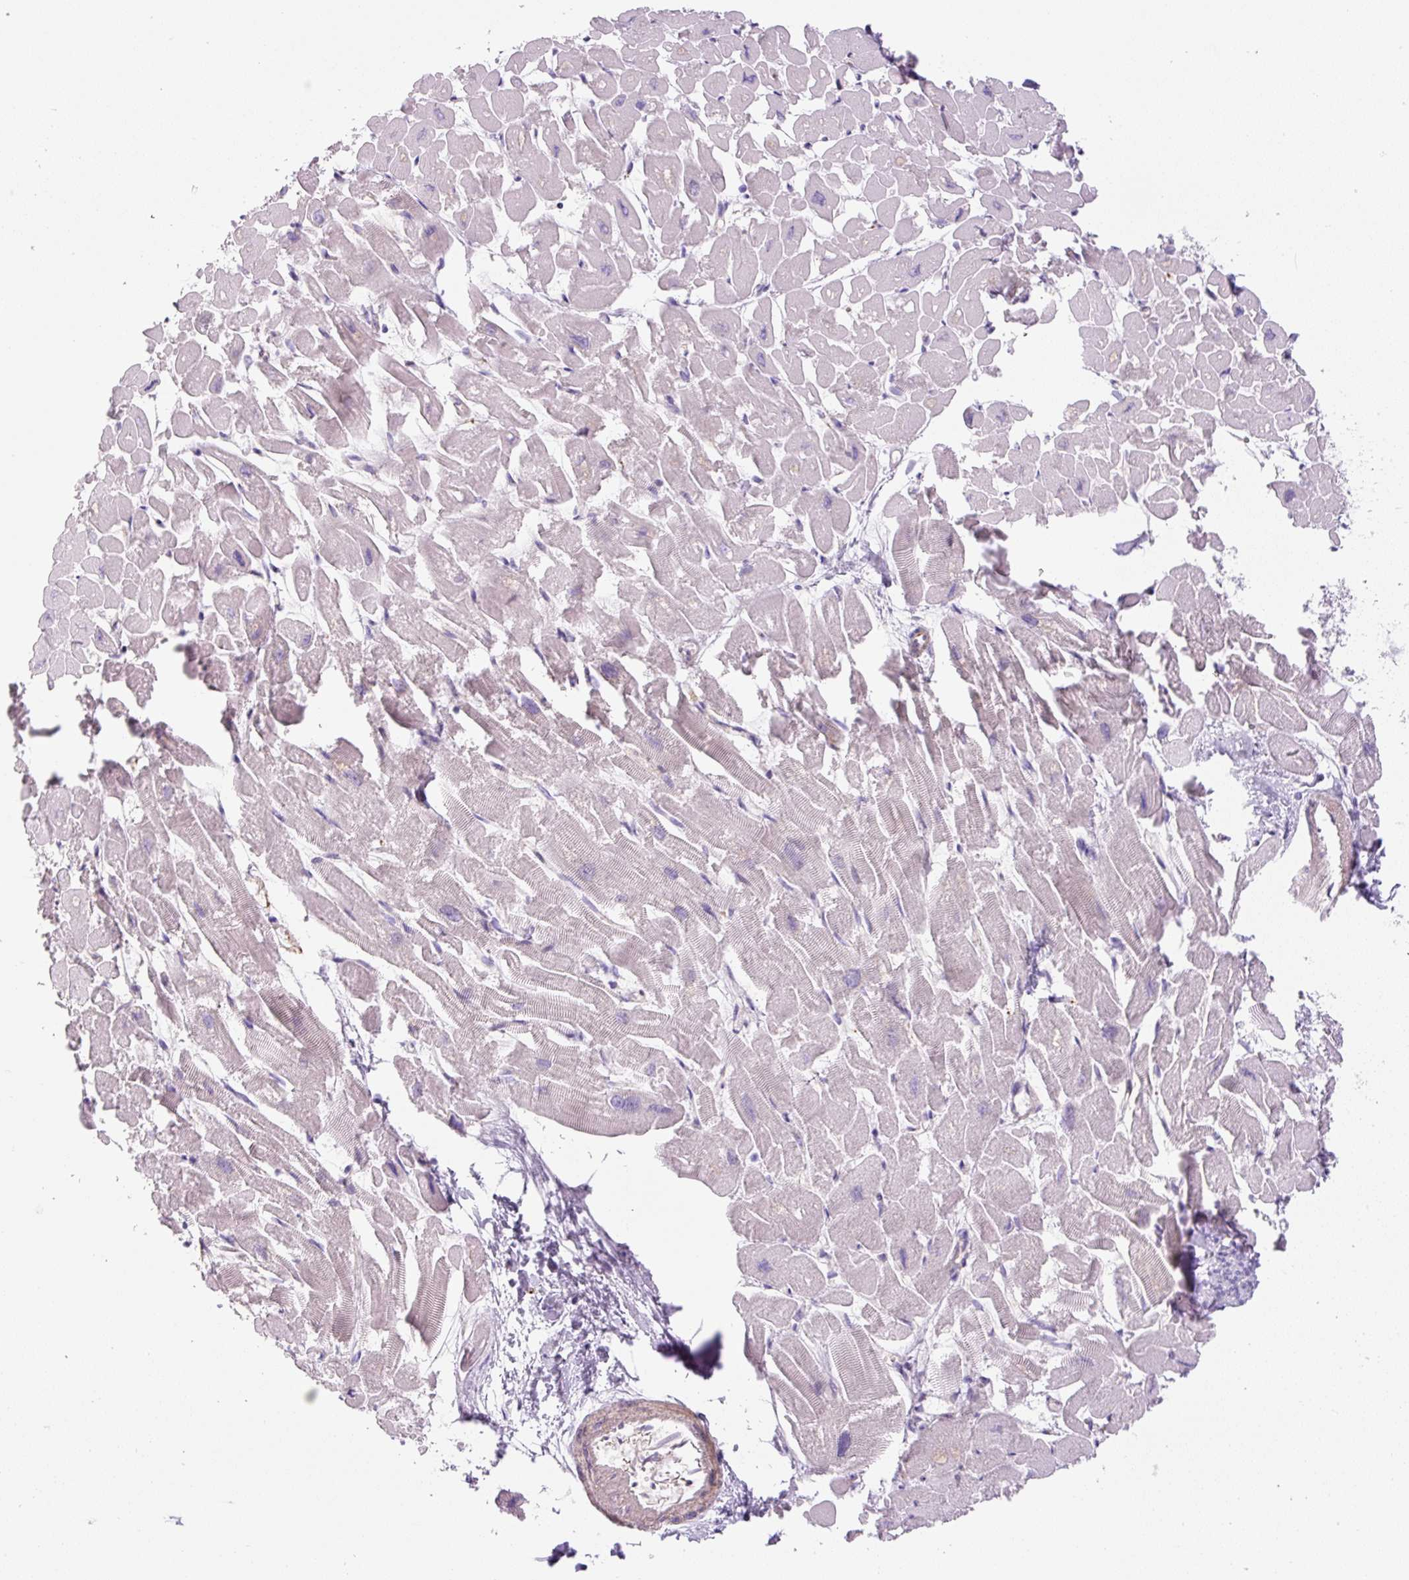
{"staining": {"intensity": "negative", "quantity": "none", "location": "none"}, "tissue": "heart muscle", "cell_type": "Cardiomyocytes", "image_type": "normal", "snomed": [{"axis": "morphology", "description": "Normal tissue, NOS"}, {"axis": "topography", "description": "Heart"}], "caption": "High magnification brightfield microscopy of normal heart muscle stained with DAB (3,3'-diaminobenzidine) (brown) and counterstained with hematoxylin (blue): cardiomyocytes show no significant expression. (DAB immunohistochemistry, high magnification).", "gene": "RSPO4", "patient": {"sex": "male", "age": 54}}